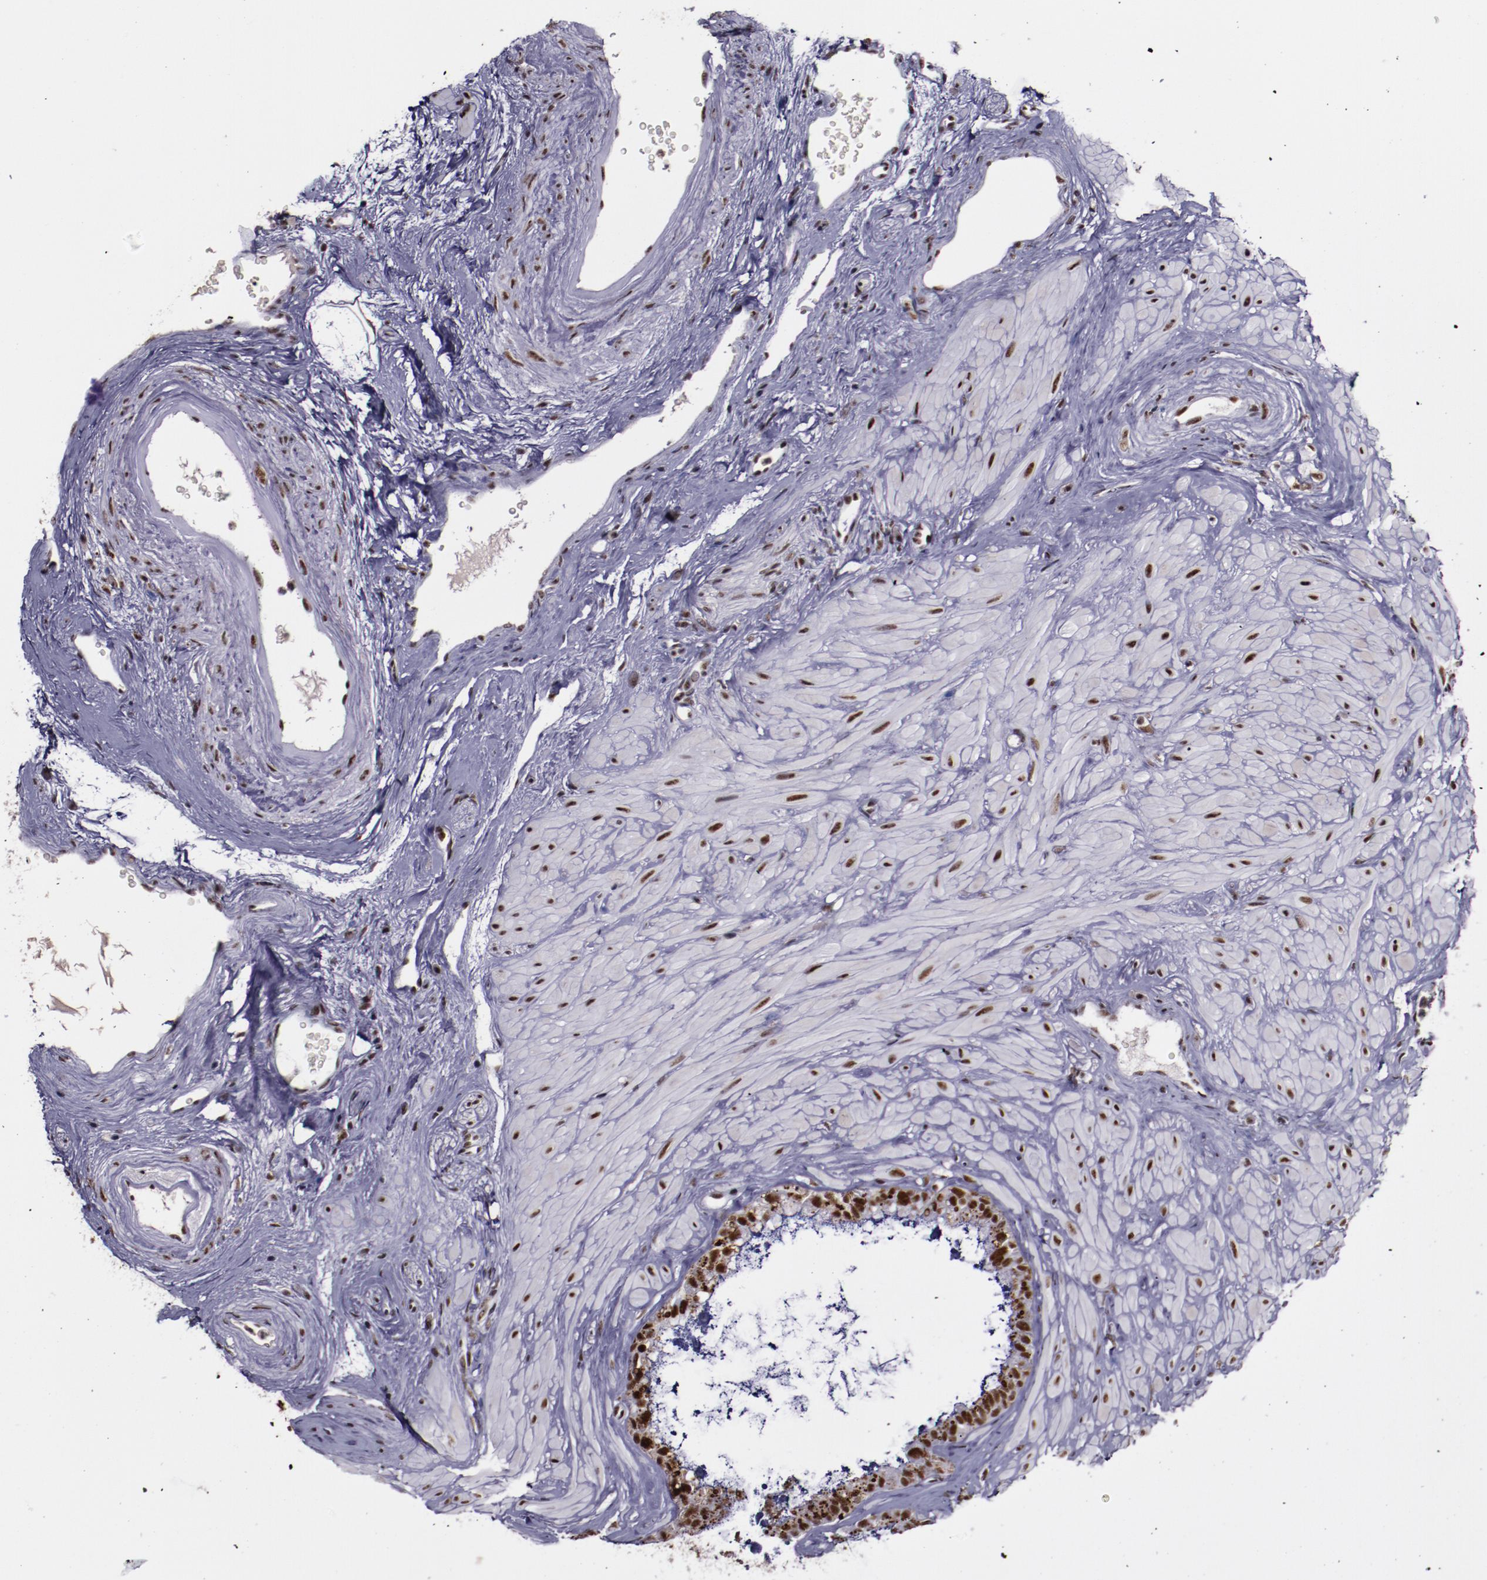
{"staining": {"intensity": "strong", "quantity": ">75%", "location": "nuclear"}, "tissue": "seminal vesicle", "cell_type": "Glandular cells", "image_type": "normal", "snomed": [{"axis": "morphology", "description": "Normal tissue, NOS"}, {"axis": "topography", "description": "Seminal veicle"}], "caption": "A brown stain highlights strong nuclear expression of a protein in glandular cells of unremarkable seminal vesicle. Using DAB (brown) and hematoxylin (blue) stains, captured at high magnification using brightfield microscopy.", "gene": "PPP4R3A", "patient": {"sex": "male", "age": 63}}